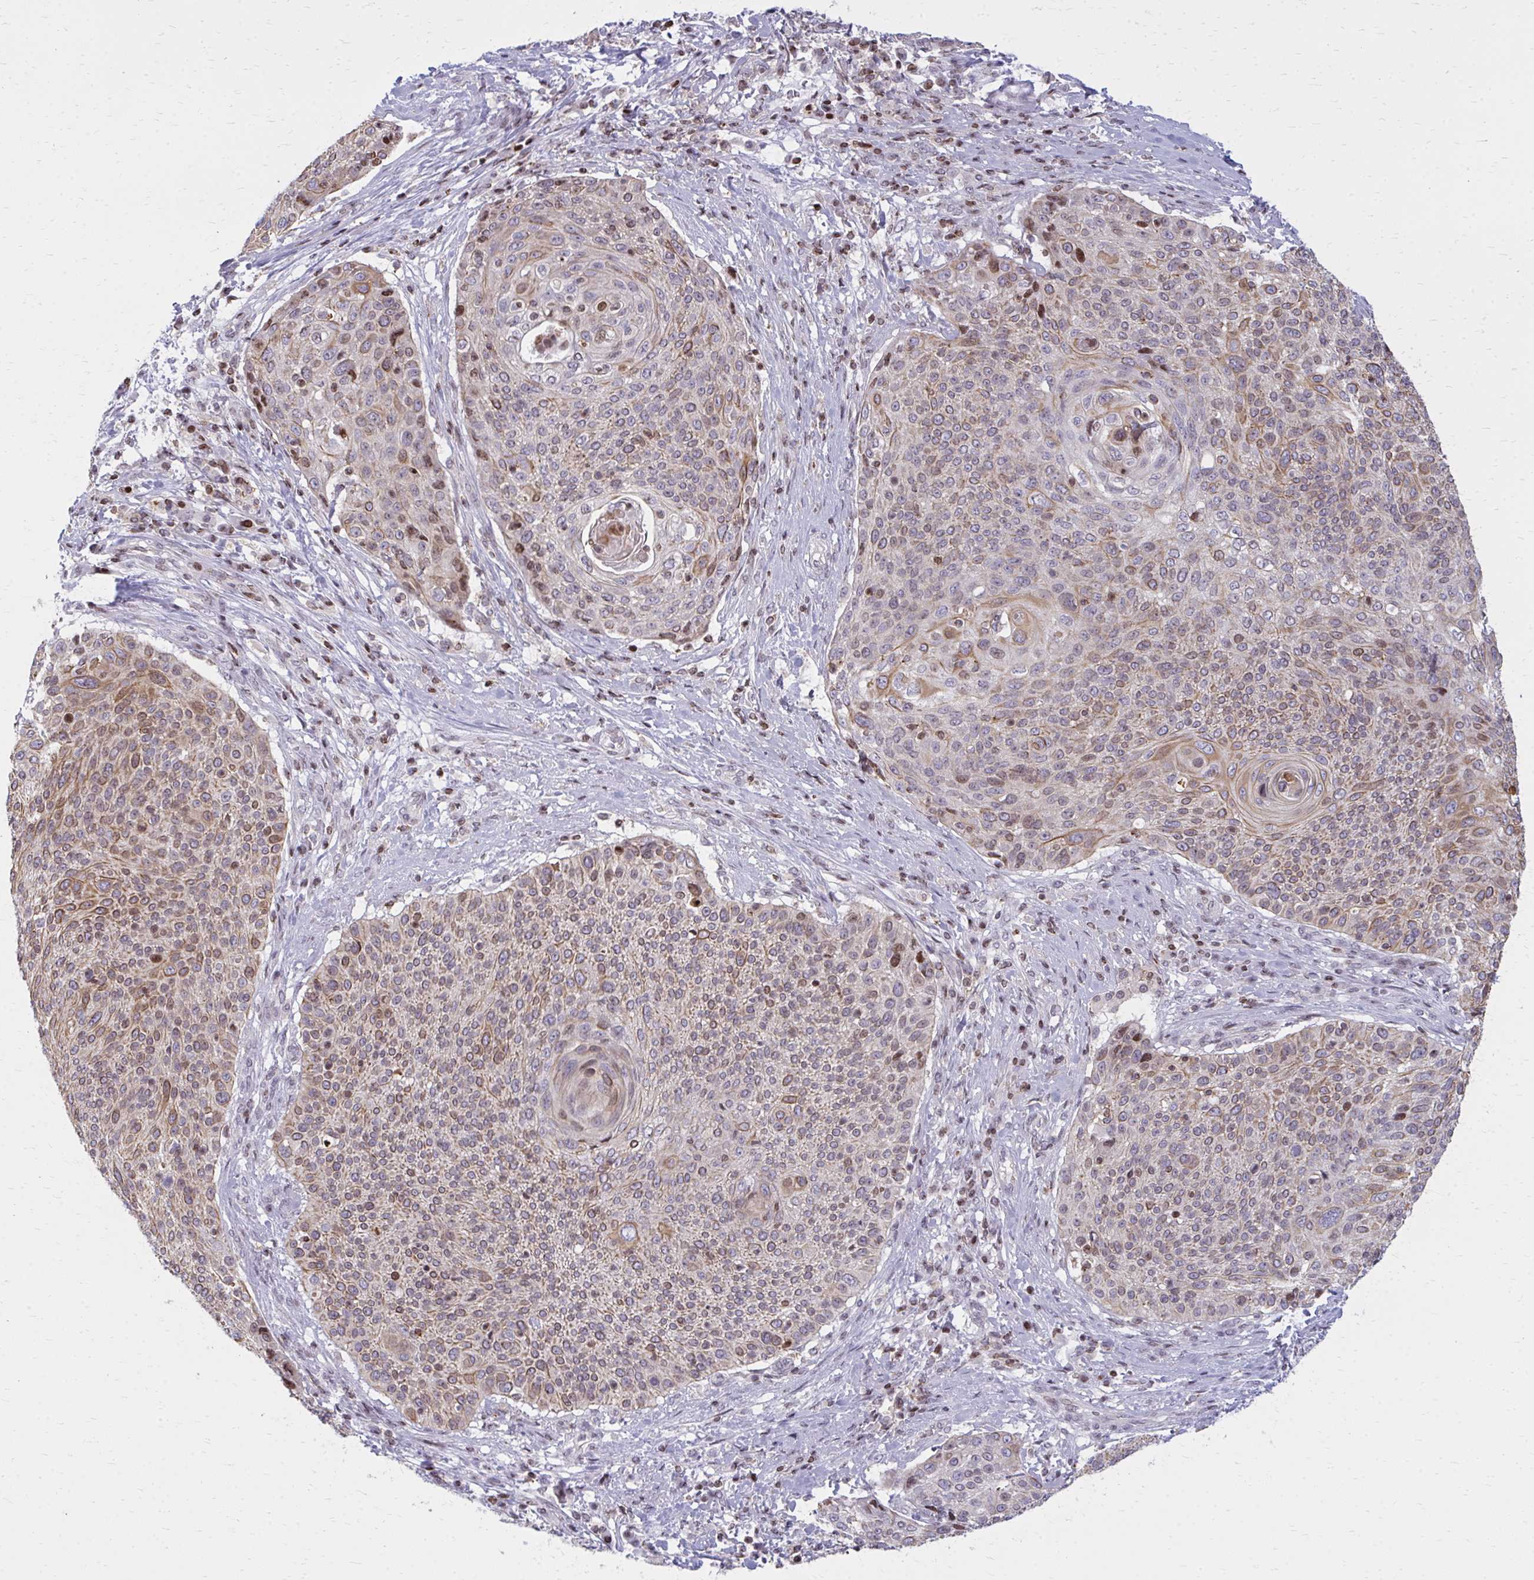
{"staining": {"intensity": "moderate", "quantity": "25%-75%", "location": "cytoplasmic/membranous,nuclear"}, "tissue": "cervical cancer", "cell_type": "Tumor cells", "image_type": "cancer", "snomed": [{"axis": "morphology", "description": "Squamous cell carcinoma, NOS"}, {"axis": "topography", "description": "Cervix"}], "caption": "A medium amount of moderate cytoplasmic/membranous and nuclear expression is identified in about 25%-75% of tumor cells in cervical cancer tissue. (Brightfield microscopy of DAB IHC at high magnification).", "gene": "AP5M1", "patient": {"sex": "female", "age": 31}}